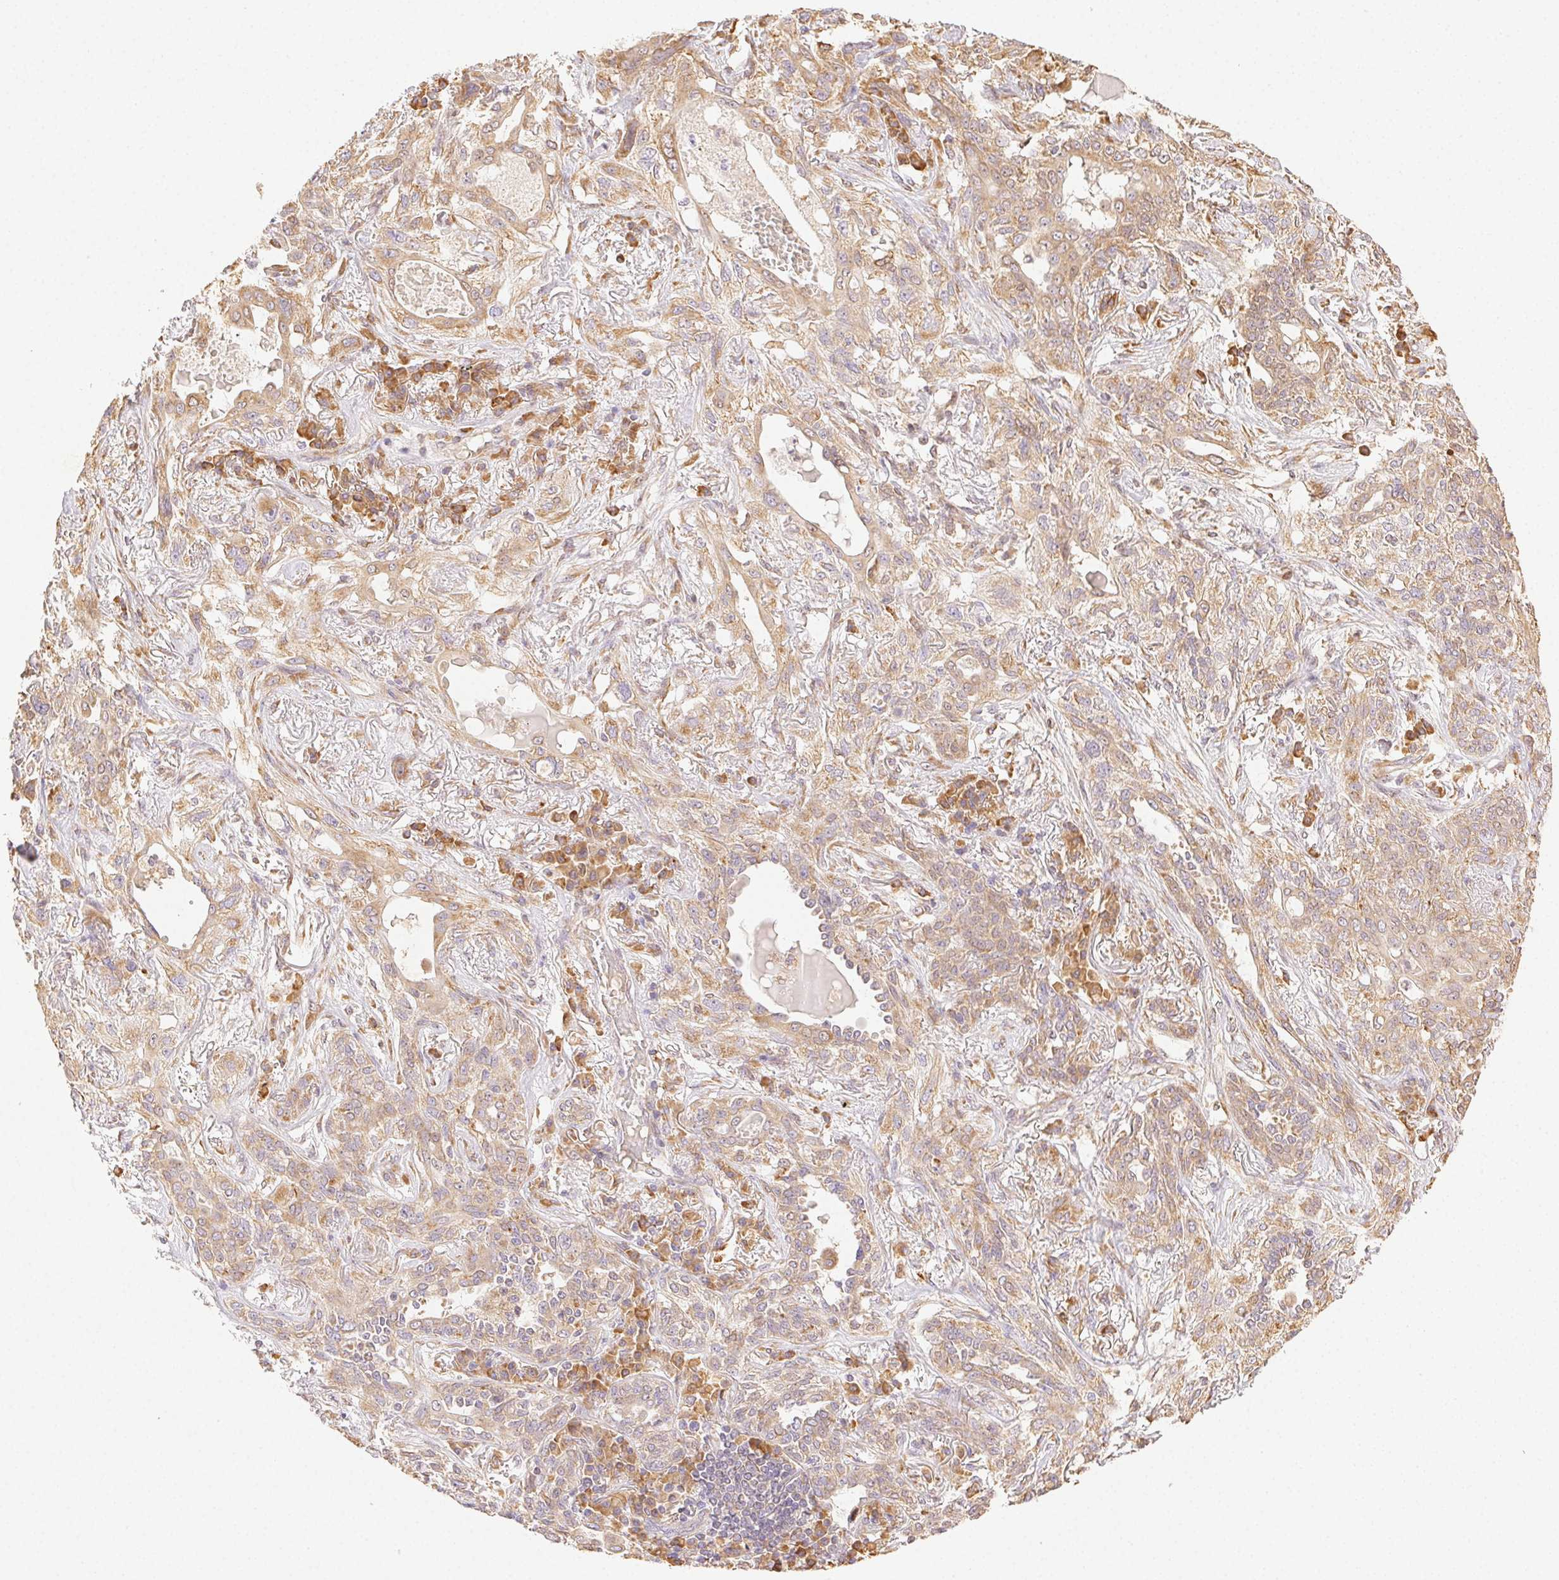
{"staining": {"intensity": "moderate", "quantity": ">75%", "location": "cytoplasmic/membranous"}, "tissue": "lung cancer", "cell_type": "Tumor cells", "image_type": "cancer", "snomed": [{"axis": "morphology", "description": "Squamous cell carcinoma, NOS"}, {"axis": "topography", "description": "Lung"}], "caption": "A medium amount of moderate cytoplasmic/membranous expression is present in approximately >75% of tumor cells in lung cancer (squamous cell carcinoma) tissue.", "gene": "ENTREP1", "patient": {"sex": "female", "age": 70}}